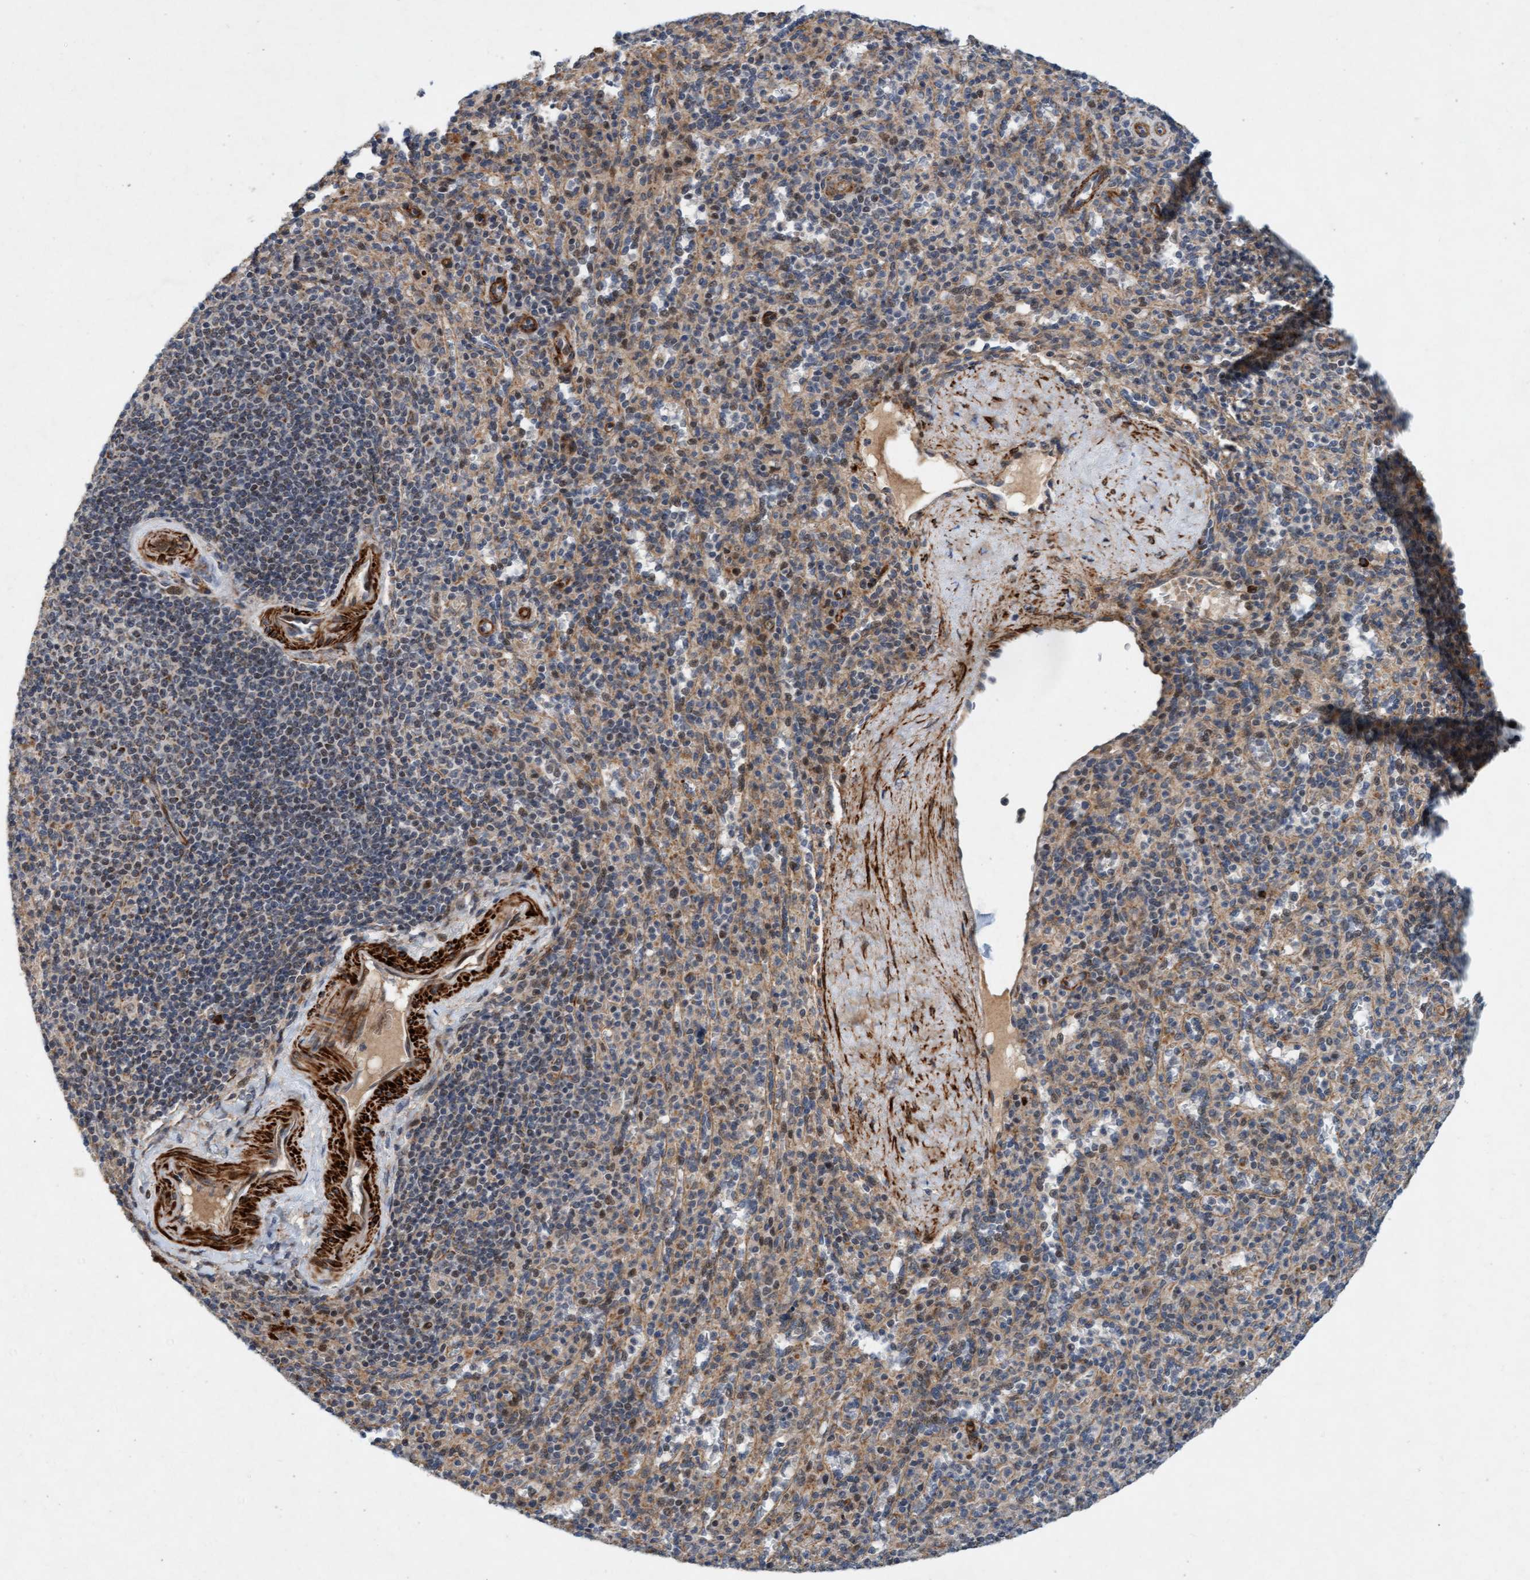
{"staining": {"intensity": "weak", "quantity": "25%-75%", "location": "cytoplasmic/membranous"}, "tissue": "spleen", "cell_type": "Cells in red pulp", "image_type": "normal", "snomed": [{"axis": "morphology", "description": "Normal tissue, NOS"}, {"axis": "topography", "description": "Spleen"}], "caption": "Brown immunohistochemical staining in unremarkable spleen shows weak cytoplasmic/membranous positivity in about 25%-75% of cells in red pulp. The staining was performed using DAB (3,3'-diaminobenzidine) to visualize the protein expression in brown, while the nuclei were stained in blue with hematoxylin (Magnification: 20x).", "gene": "TMEM70", "patient": {"sex": "male", "age": 36}}